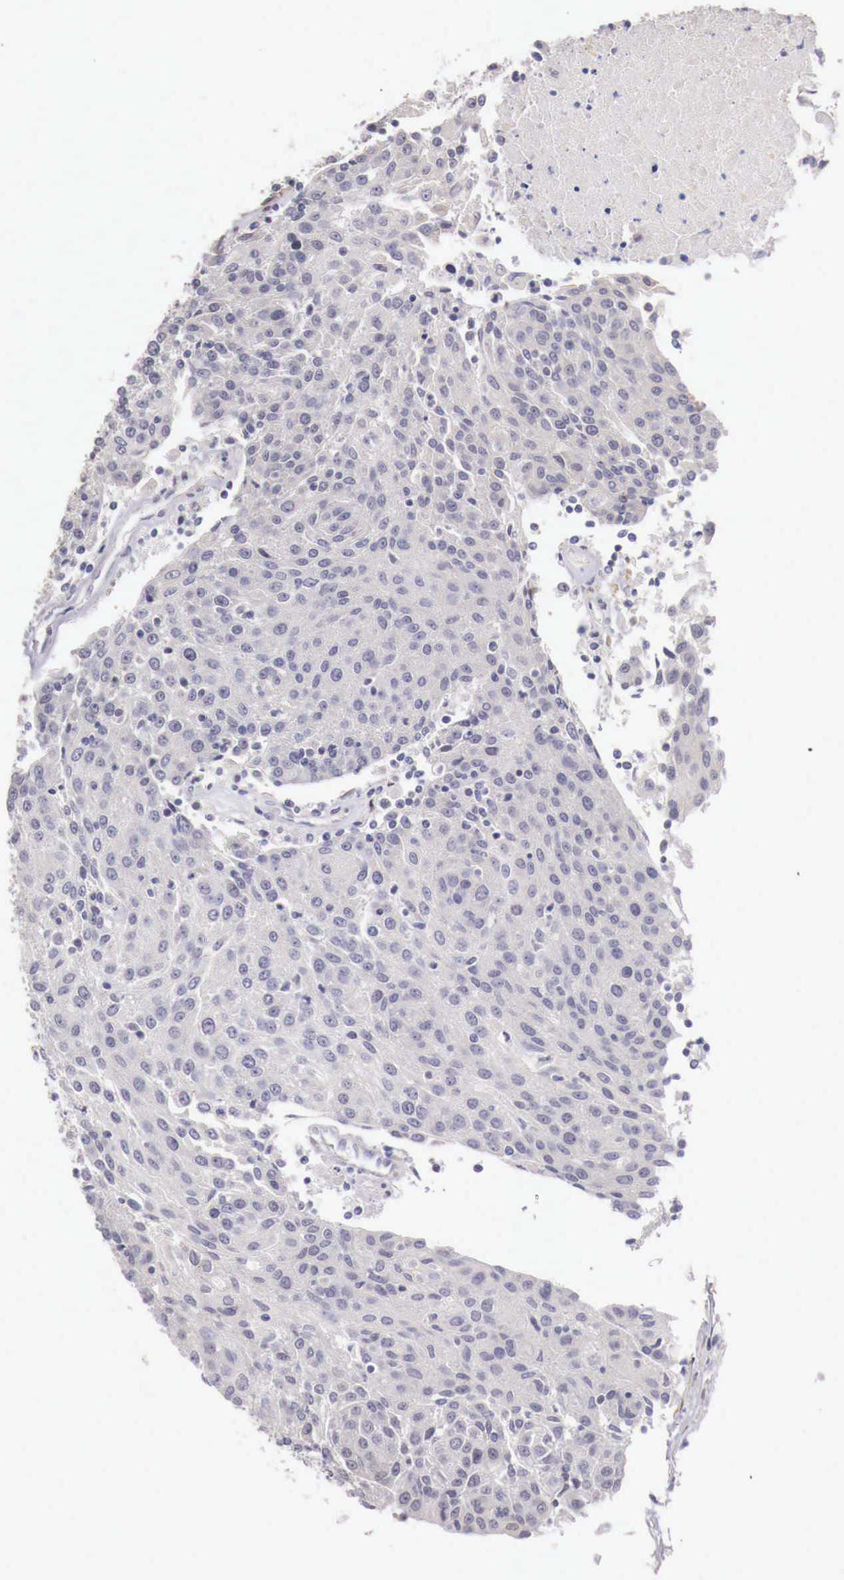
{"staining": {"intensity": "negative", "quantity": "none", "location": "none"}, "tissue": "urothelial cancer", "cell_type": "Tumor cells", "image_type": "cancer", "snomed": [{"axis": "morphology", "description": "Urothelial carcinoma, High grade"}, {"axis": "topography", "description": "Urinary bladder"}], "caption": "Tumor cells show no significant protein expression in urothelial cancer. The staining is performed using DAB brown chromogen with nuclei counter-stained in using hematoxylin.", "gene": "ENOX2", "patient": {"sex": "female", "age": 85}}